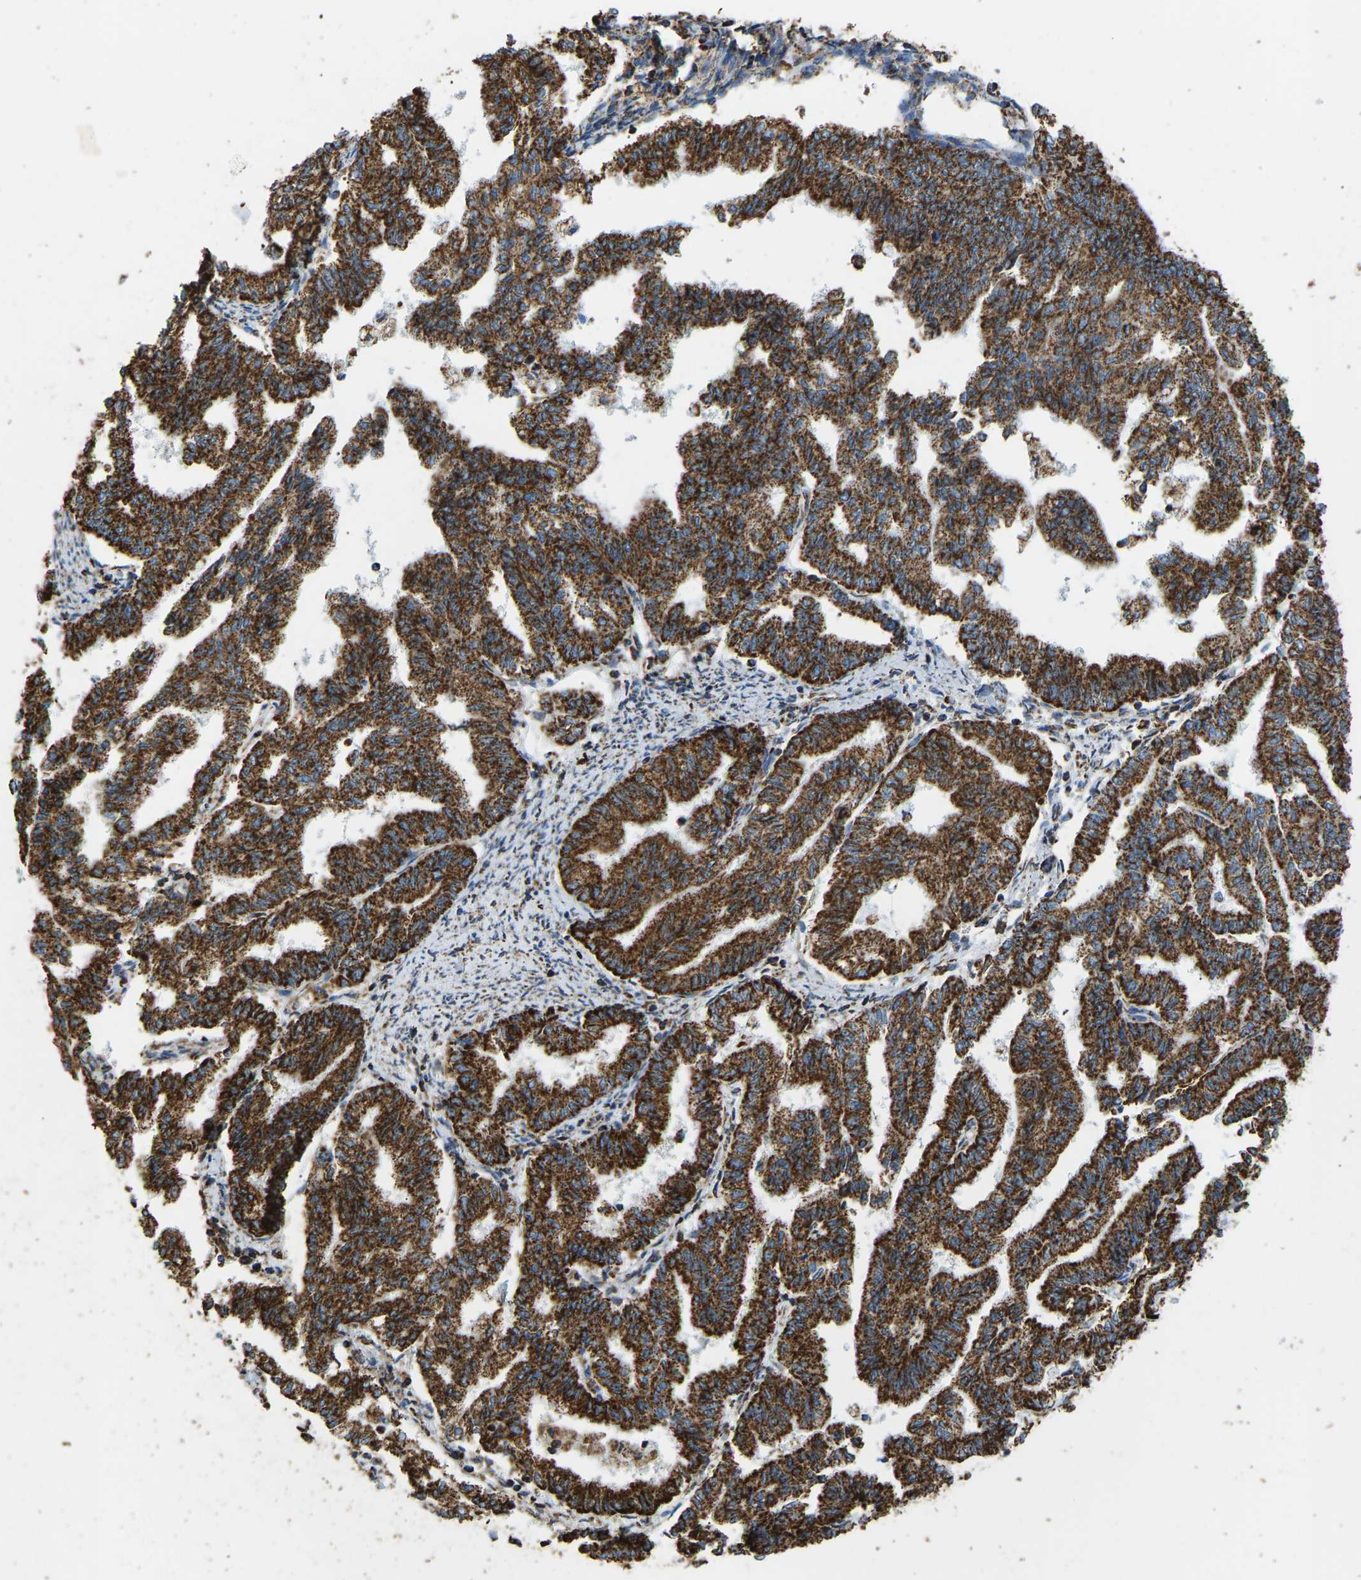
{"staining": {"intensity": "strong", "quantity": ">75%", "location": "cytoplasmic/membranous"}, "tissue": "endometrial cancer", "cell_type": "Tumor cells", "image_type": "cancer", "snomed": [{"axis": "morphology", "description": "Adenocarcinoma, NOS"}, {"axis": "topography", "description": "Endometrium"}], "caption": "Protein analysis of endometrial adenocarcinoma tissue exhibits strong cytoplasmic/membranous staining in about >75% of tumor cells.", "gene": "IRX6", "patient": {"sex": "female", "age": 79}}